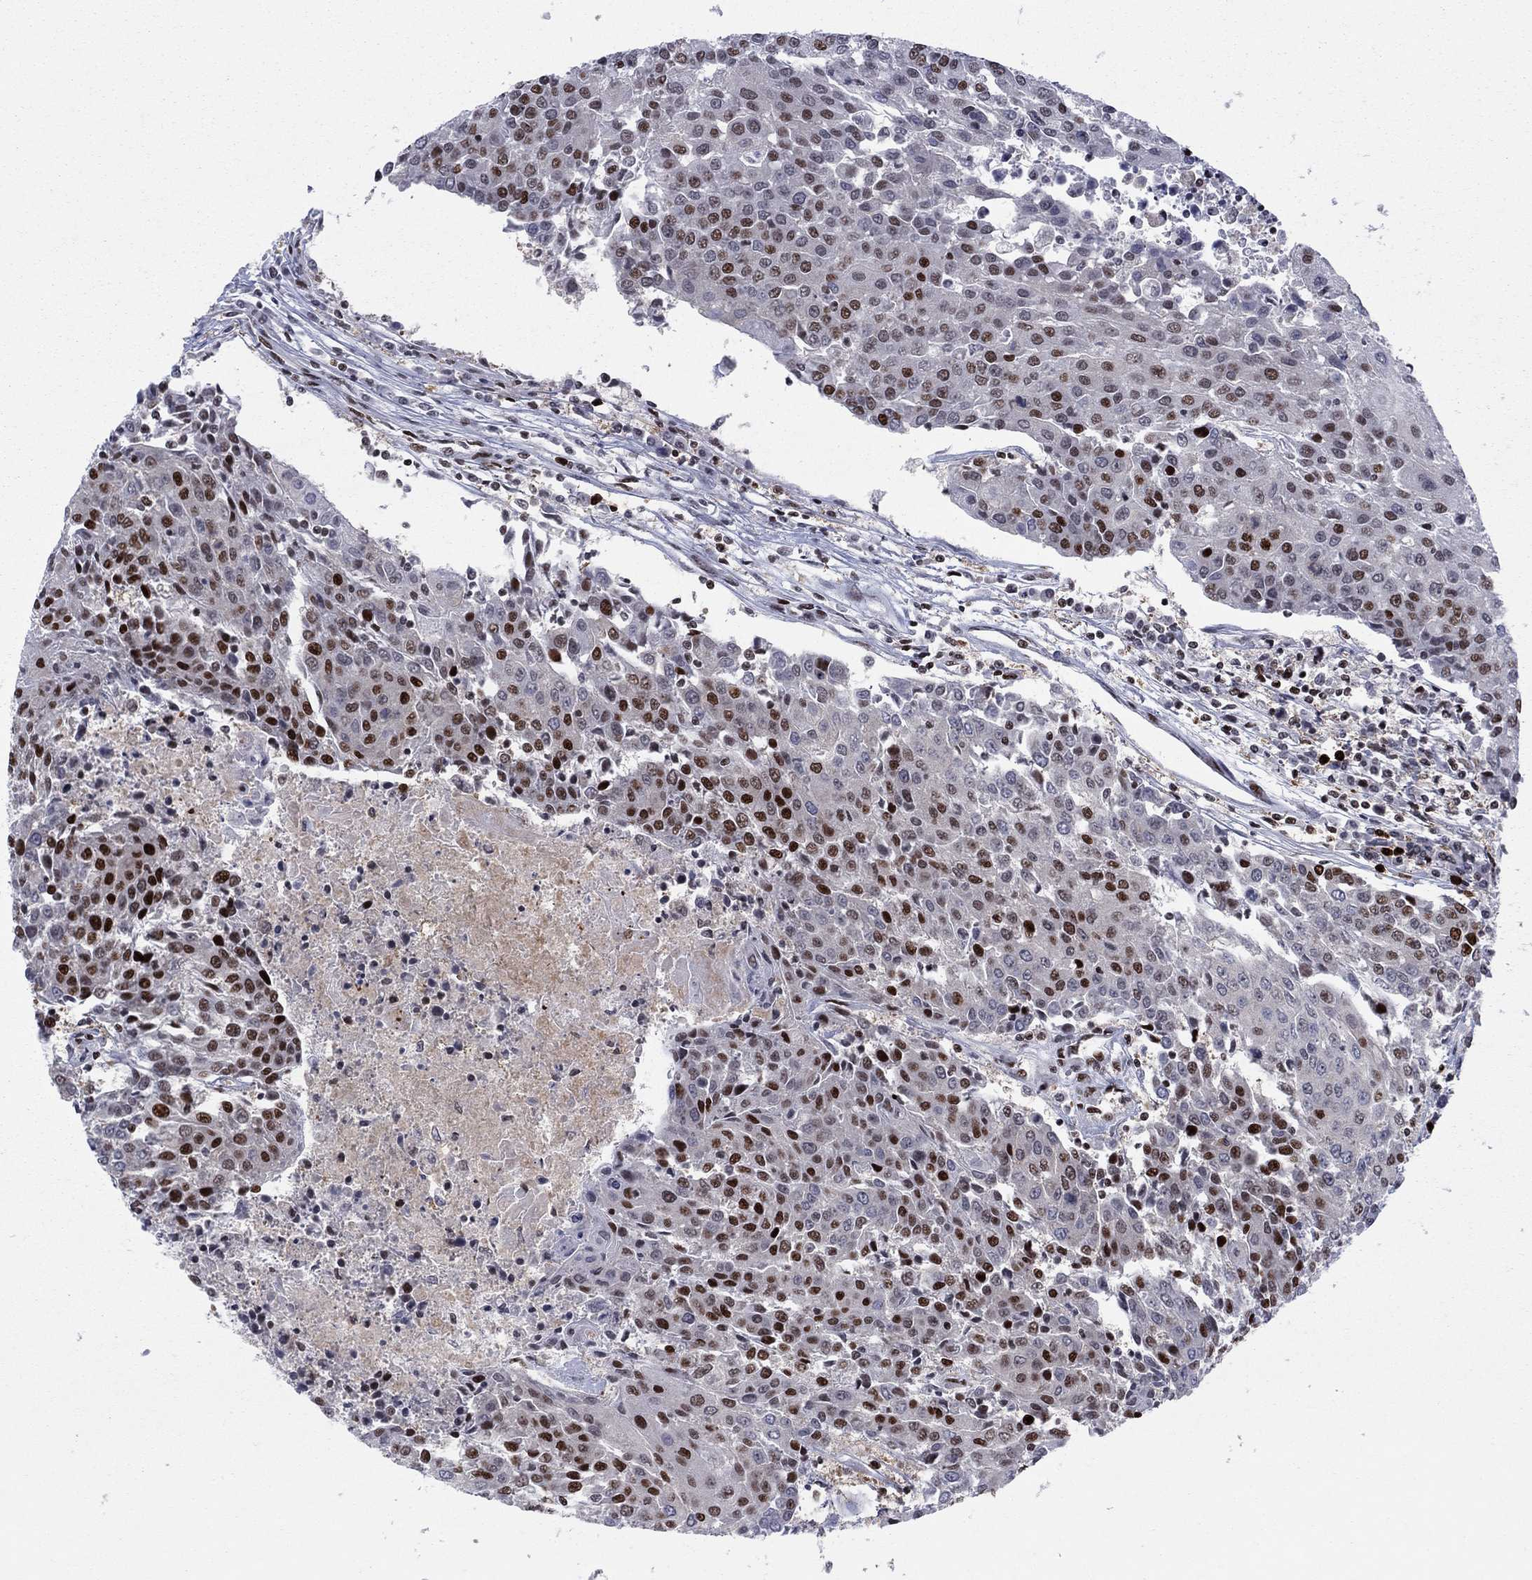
{"staining": {"intensity": "strong", "quantity": "25%-75%", "location": "nuclear"}, "tissue": "urothelial cancer", "cell_type": "Tumor cells", "image_type": "cancer", "snomed": [{"axis": "morphology", "description": "Urothelial carcinoma, High grade"}, {"axis": "topography", "description": "Urinary bladder"}], "caption": "A brown stain labels strong nuclear staining of a protein in urothelial carcinoma (high-grade) tumor cells.", "gene": "ZNHIT3", "patient": {"sex": "female", "age": 85}}